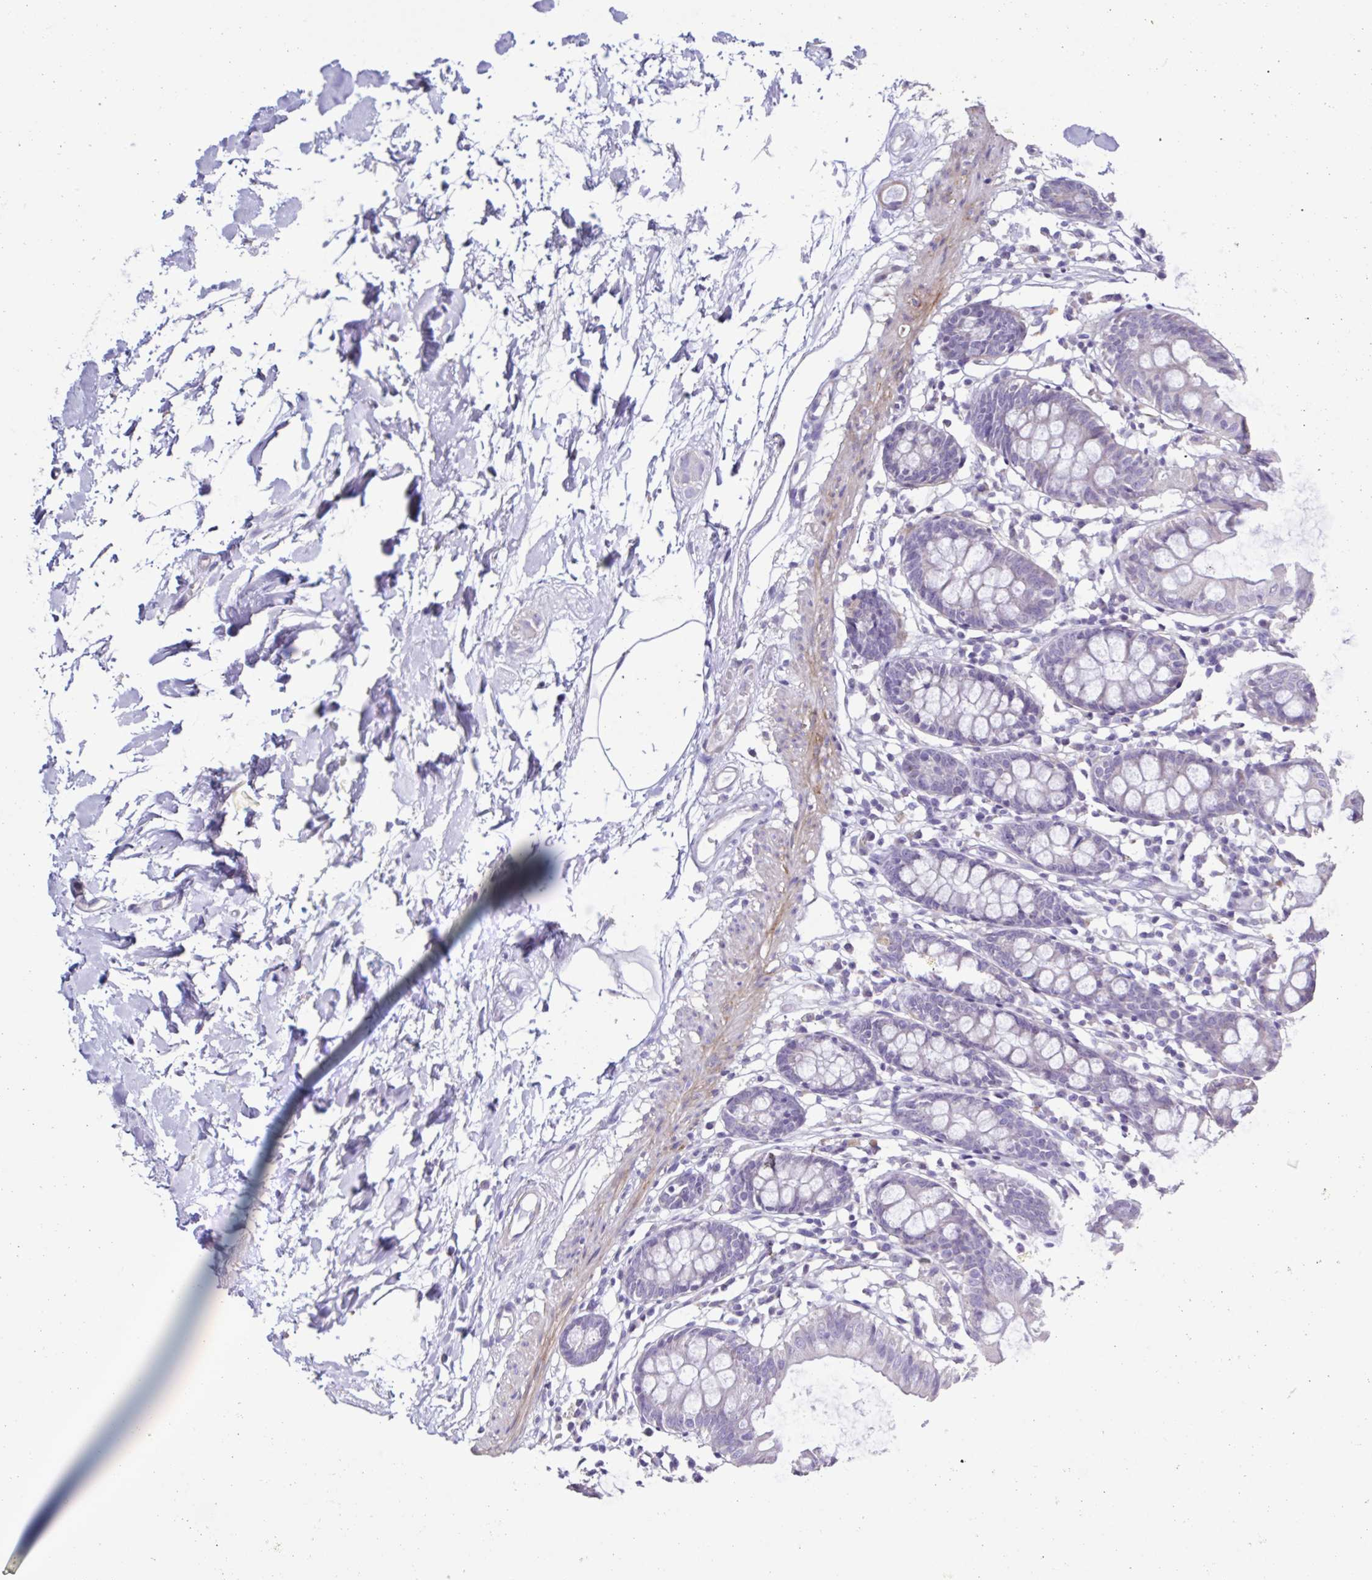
{"staining": {"intensity": "negative", "quantity": "none", "location": "none"}, "tissue": "colon", "cell_type": "Endothelial cells", "image_type": "normal", "snomed": [{"axis": "morphology", "description": "Normal tissue, NOS"}, {"axis": "topography", "description": "Colon"}], "caption": "IHC of benign human colon displays no staining in endothelial cells.", "gene": "PLA2G4E", "patient": {"sex": "female", "age": 84}}